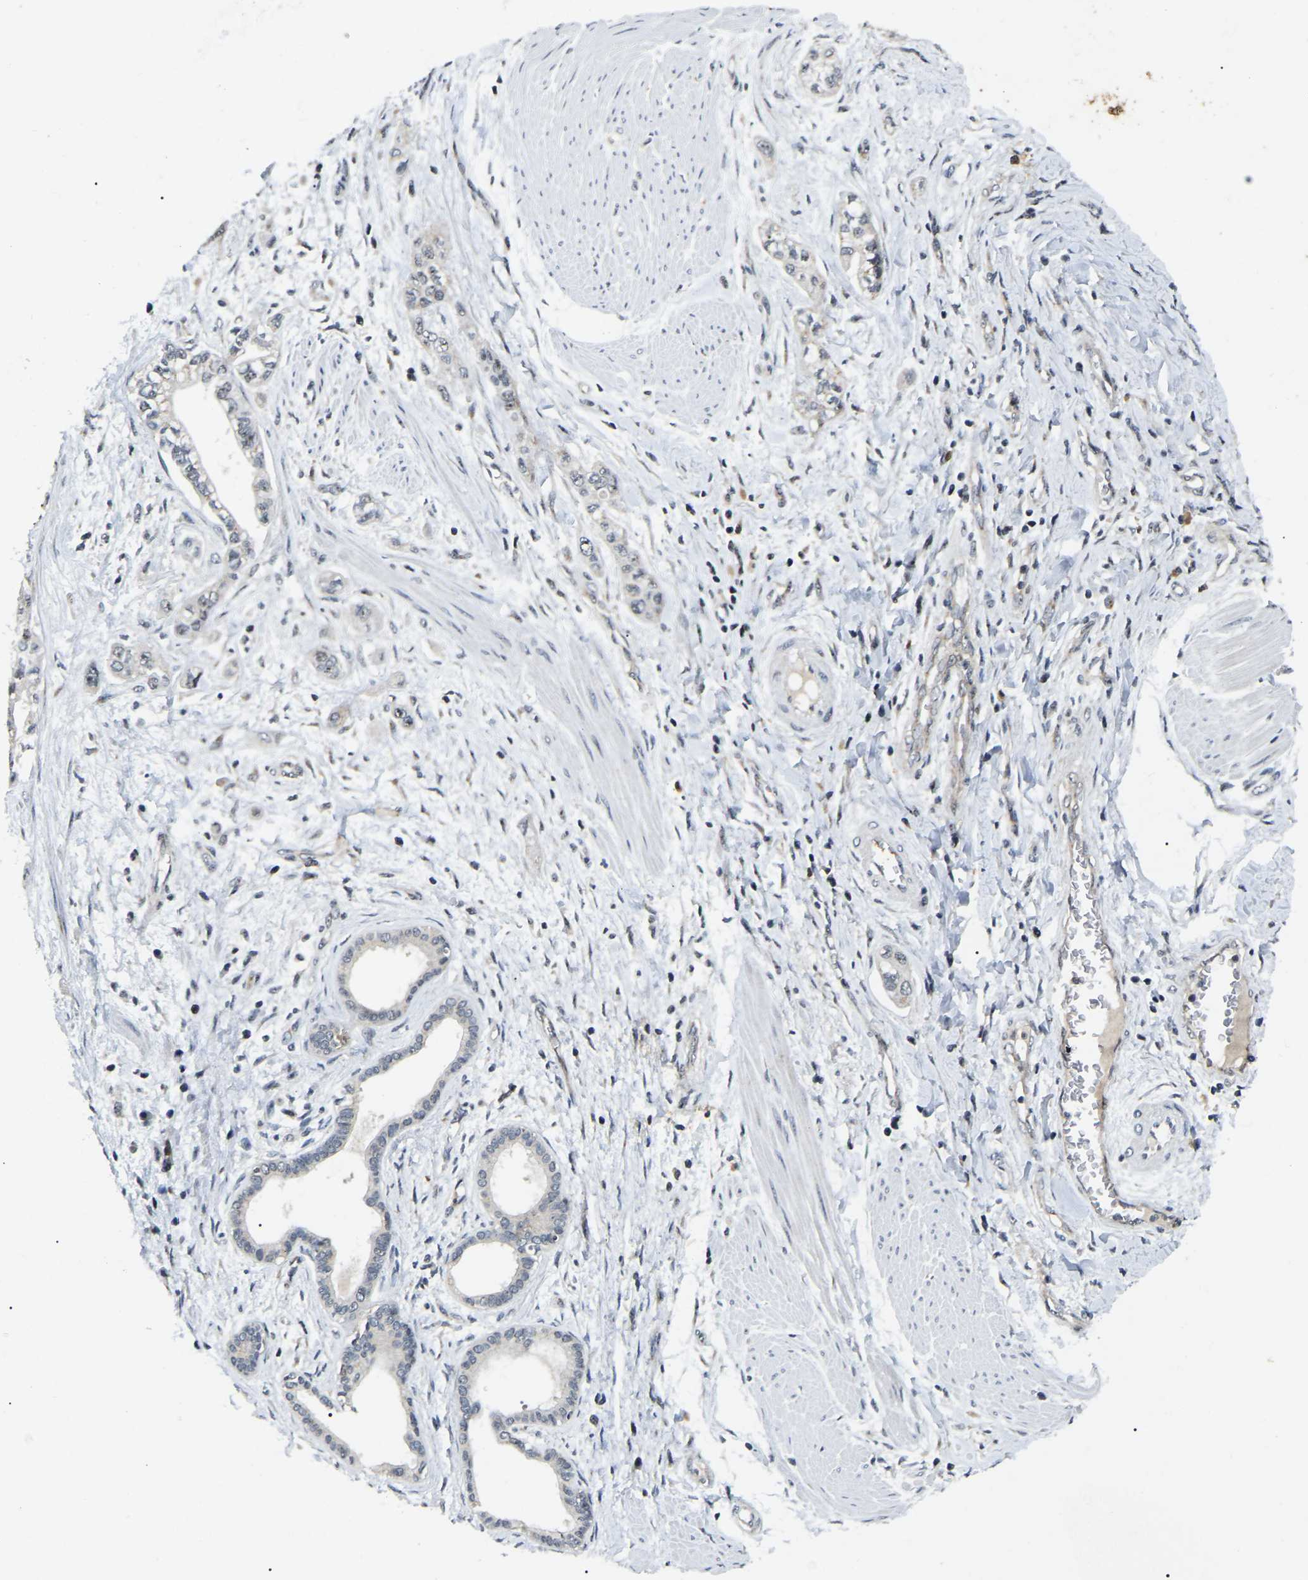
{"staining": {"intensity": "negative", "quantity": "none", "location": "none"}, "tissue": "pancreatic cancer", "cell_type": "Tumor cells", "image_type": "cancer", "snomed": [{"axis": "morphology", "description": "Adenocarcinoma, NOS"}, {"axis": "topography", "description": "Pancreas"}], "caption": "This is an immunohistochemistry image of human pancreatic cancer. There is no positivity in tumor cells.", "gene": "RBM28", "patient": {"sex": "male", "age": 74}}